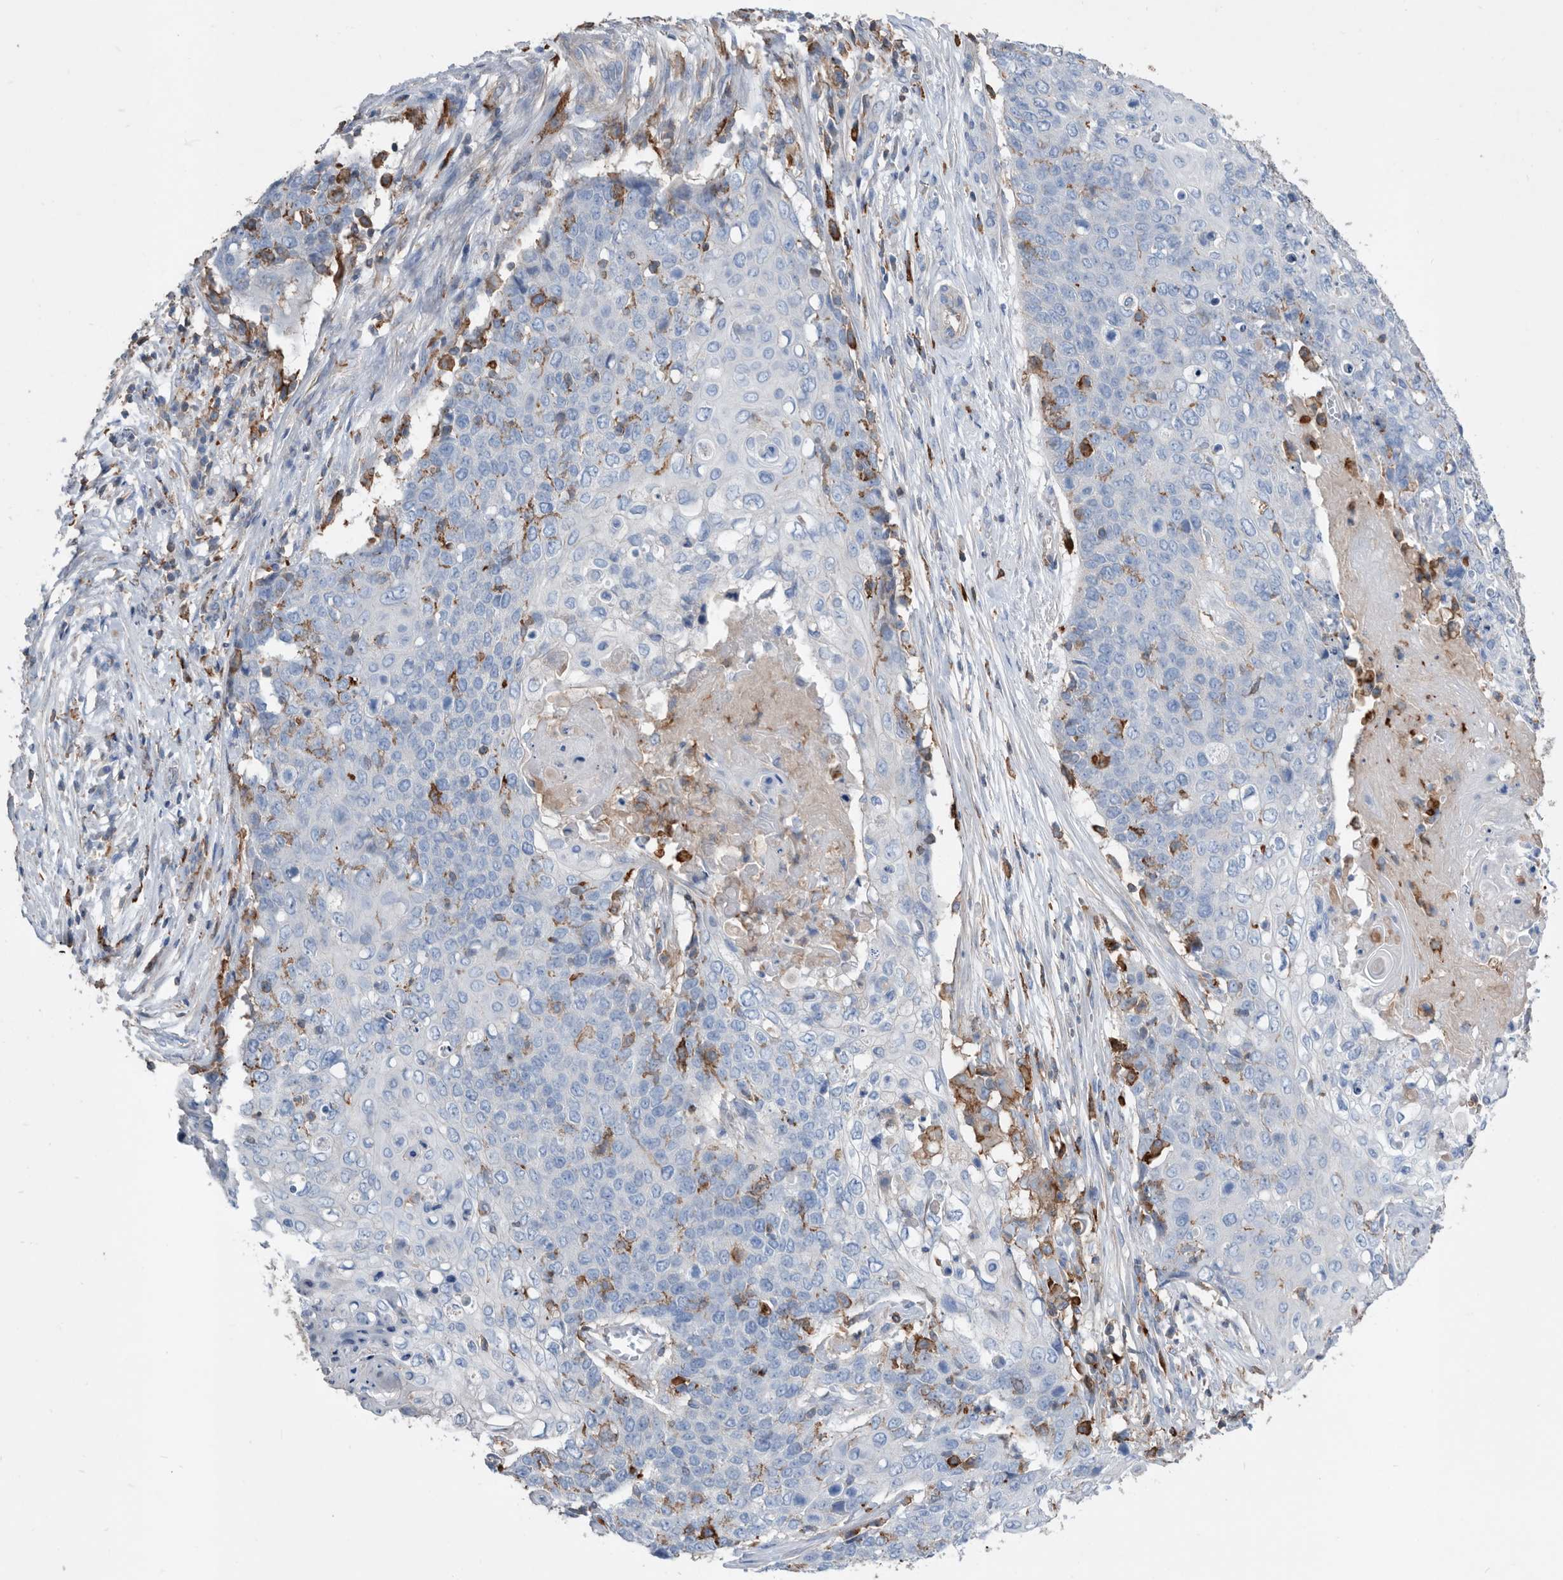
{"staining": {"intensity": "negative", "quantity": "none", "location": "none"}, "tissue": "cervical cancer", "cell_type": "Tumor cells", "image_type": "cancer", "snomed": [{"axis": "morphology", "description": "Squamous cell carcinoma, NOS"}, {"axis": "topography", "description": "Cervix"}], "caption": "Immunohistochemistry (IHC) photomicrograph of human cervical cancer (squamous cell carcinoma) stained for a protein (brown), which shows no positivity in tumor cells.", "gene": "MS4A4A", "patient": {"sex": "female", "age": 39}}